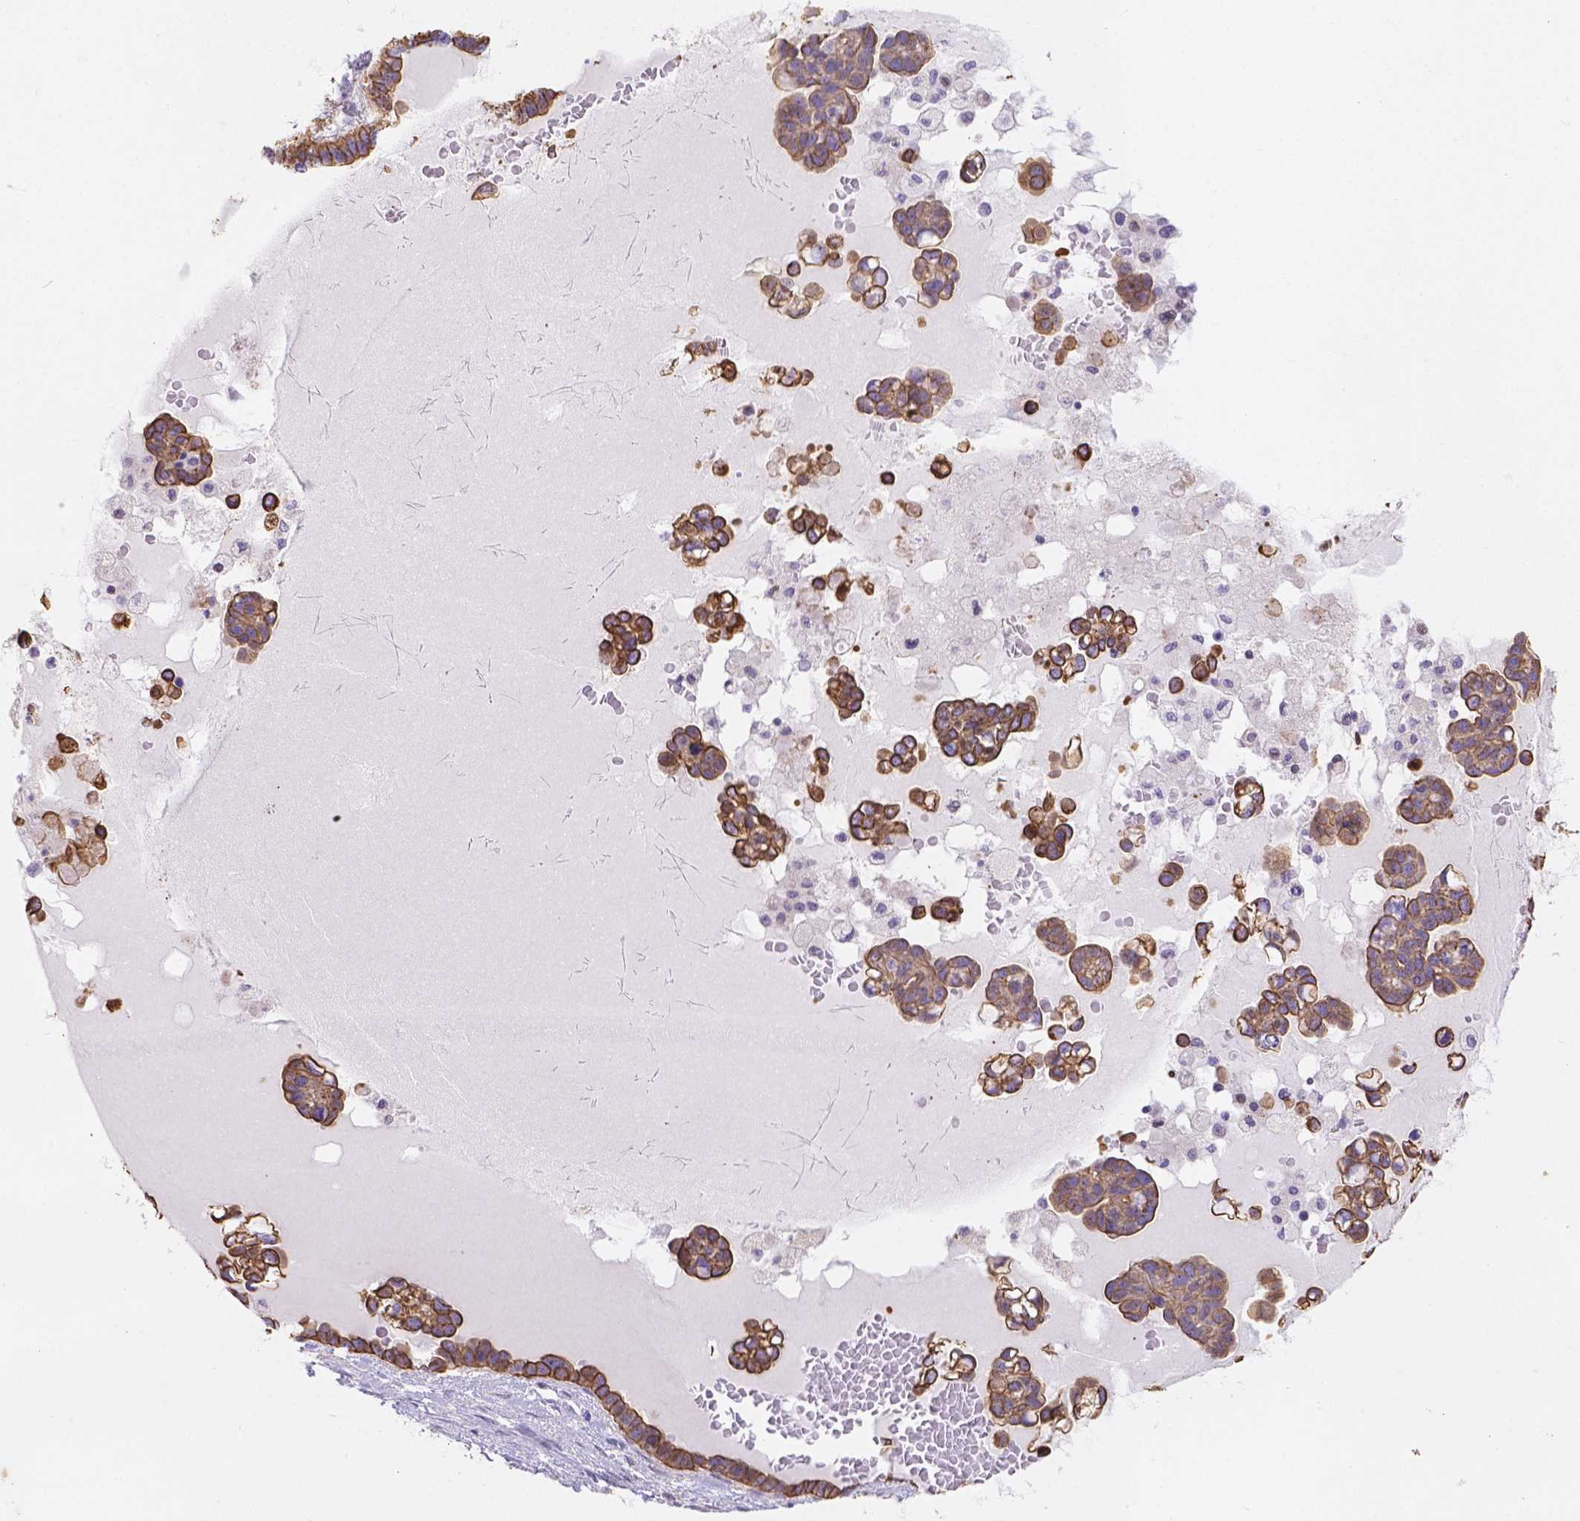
{"staining": {"intensity": "moderate", "quantity": ">75%", "location": "cytoplasmic/membranous"}, "tissue": "ovarian cancer", "cell_type": "Tumor cells", "image_type": "cancer", "snomed": [{"axis": "morphology", "description": "Cystadenocarcinoma, serous, NOS"}, {"axis": "topography", "description": "Ovary"}], "caption": "Immunohistochemical staining of human ovarian serous cystadenocarcinoma shows medium levels of moderate cytoplasmic/membranous expression in approximately >75% of tumor cells.", "gene": "DMWD", "patient": {"sex": "female", "age": 54}}